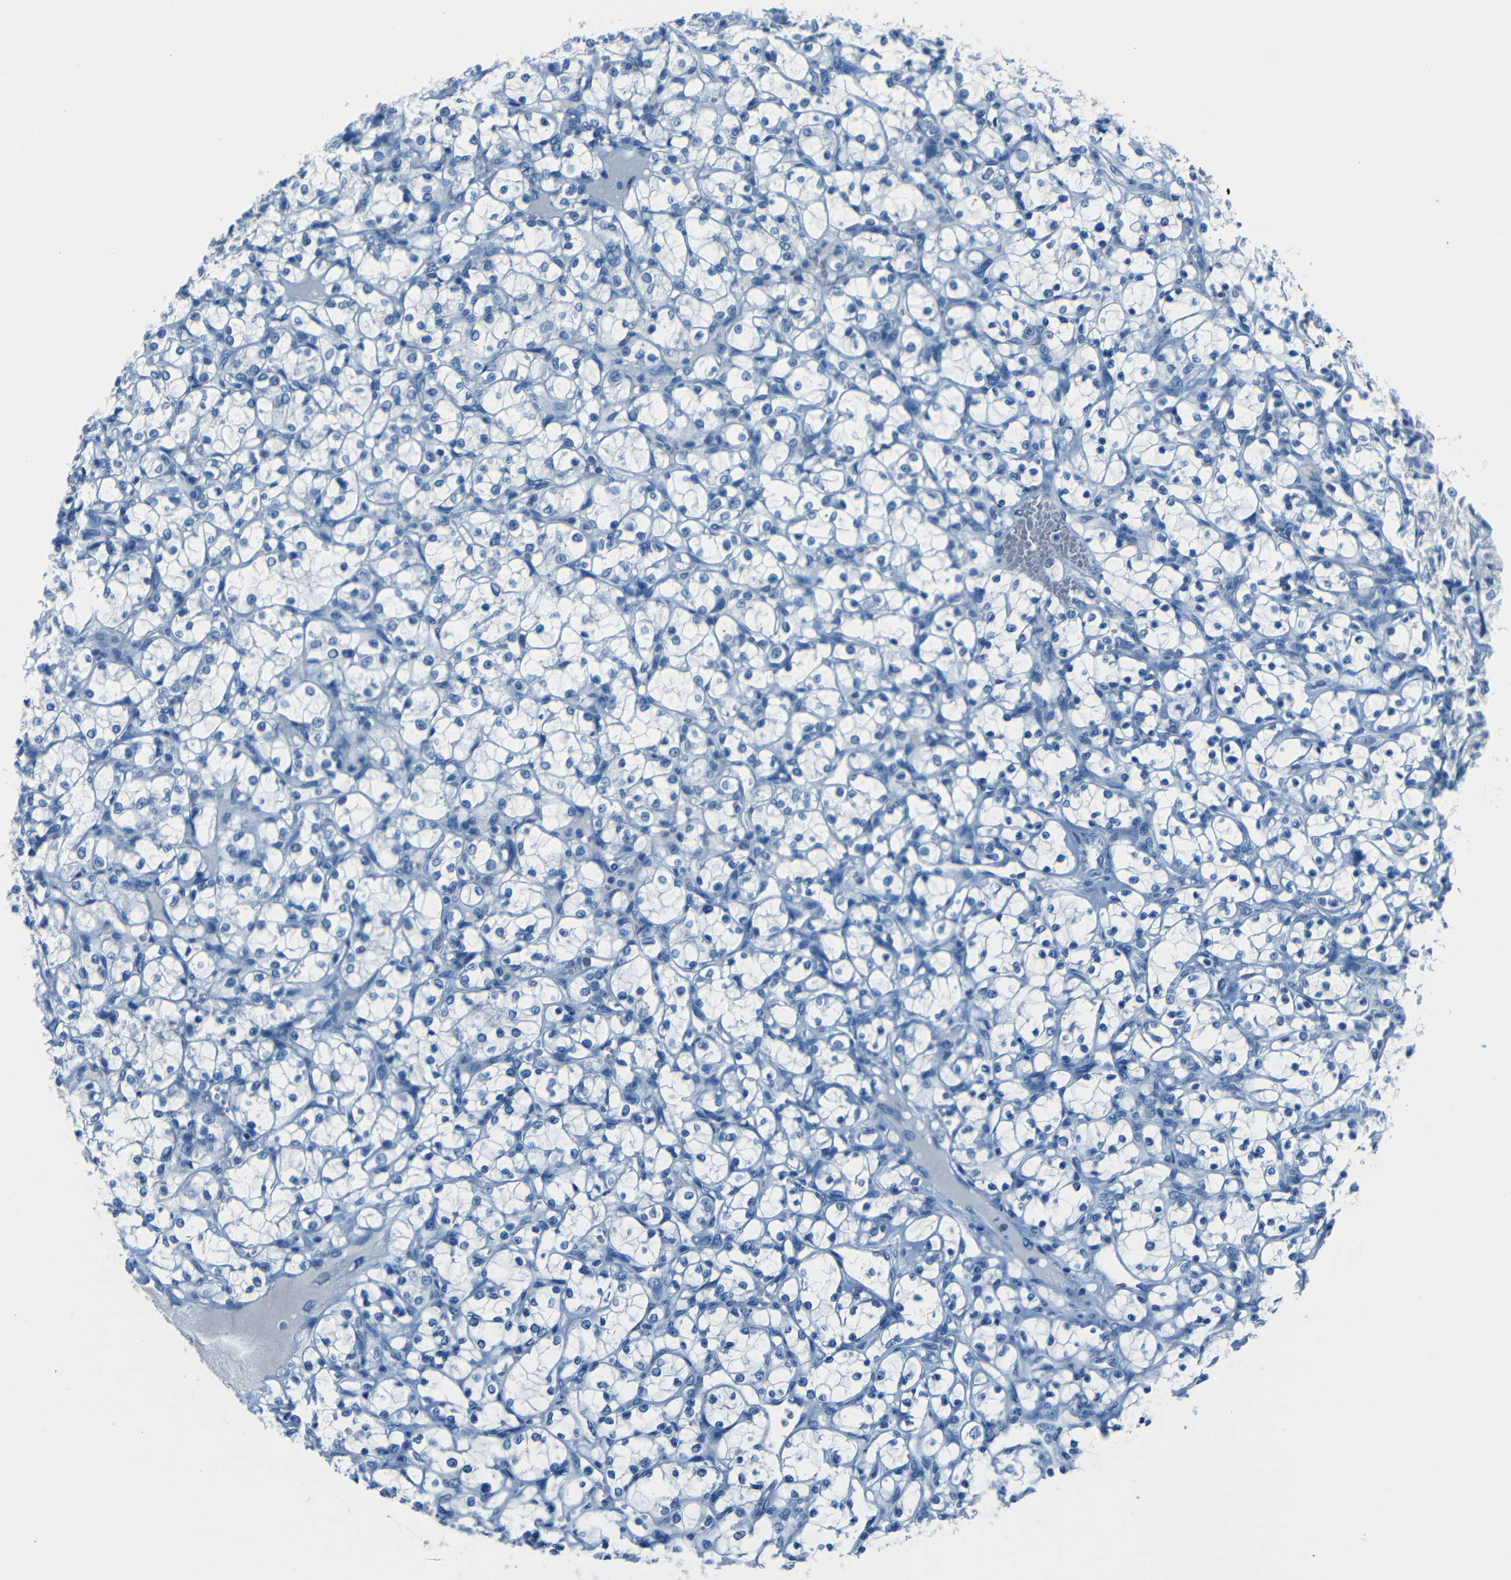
{"staining": {"intensity": "negative", "quantity": "none", "location": "none"}, "tissue": "renal cancer", "cell_type": "Tumor cells", "image_type": "cancer", "snomed": [{"axis": "morphology", "description": "Adenocarcinoma, NOS"}, {"axis": "topography", "description": "Kidney"}], "caption": "This image is of adenocarcinoma (renal) stained with IHC to label a protein in brown with the nuclei are counter-stained blue. There is no expression in tumor cells. (DAB (3,3'-diaminobenzidine) IHC with hematoxylin counter stain).", "gene": "FBN2", "patient": {"sex": "female", "age": 69}}